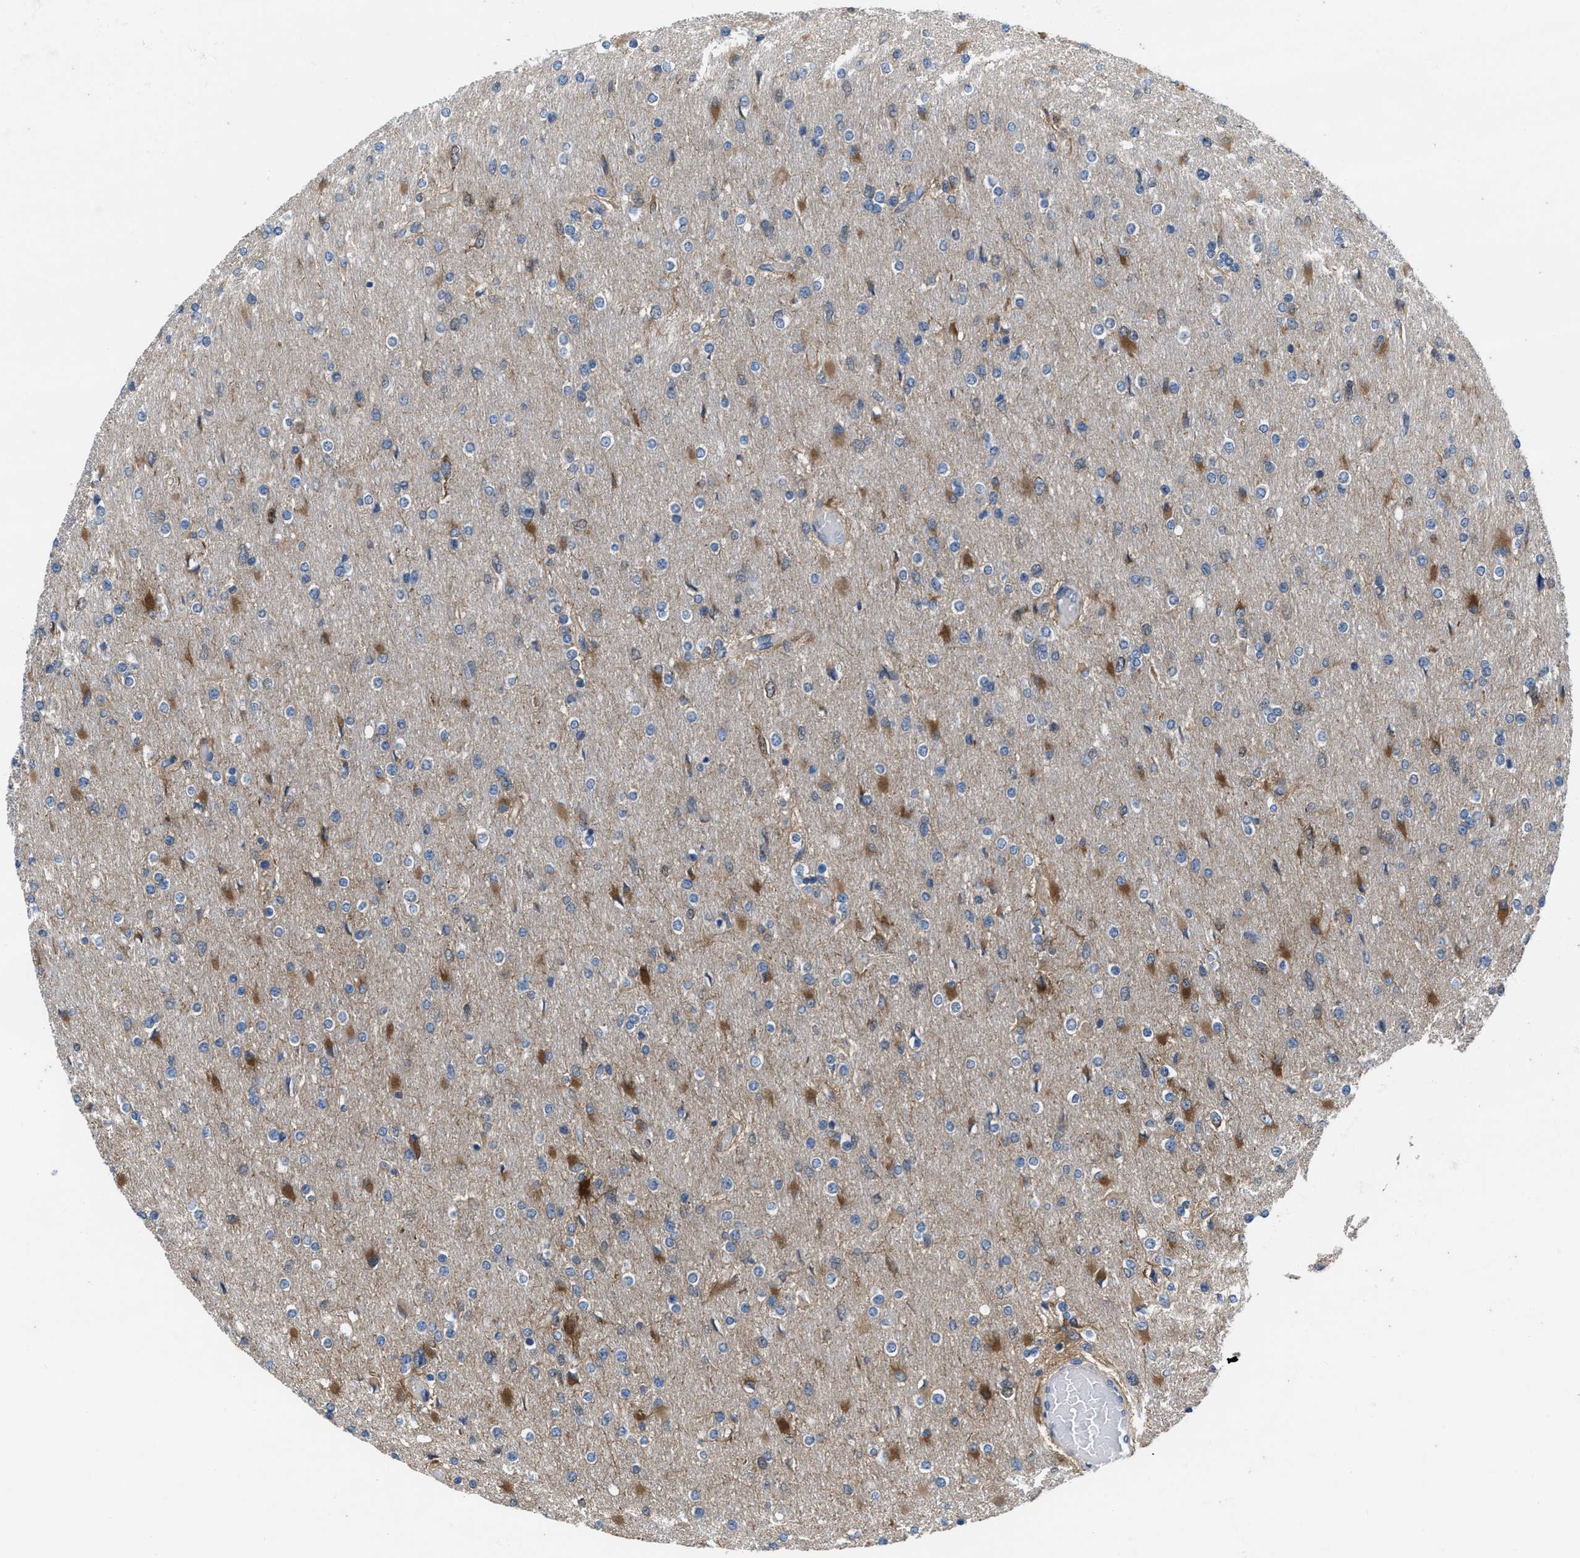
{"staining": {"intensity": "moderate", "quantity": "<25%", "location": "cytoplasmic/membranous"}, "tissue": "glioma", "cell_type": "Tumor cells", "image_type": "cancer", "snomed": [{"axis": "morphology", "description": "Glioma, malignant, High grade"}, {"axis": "topography", "description": "Cerebral cortex"}], "caption": "Immunohistochemistry staining of glioma, which exhibits low levels of moderate cytoplasmic/membranous expression in approximately <25% of tumor cells indicating moderate cytoplasmic/membranous protein expression. The staining was performed using DAB (brown) for protein detection and nuclei were counterstained in hematoxylin (blue).", "gene": "NUDT5", "patient": {"sex": "female", "age": 36}}